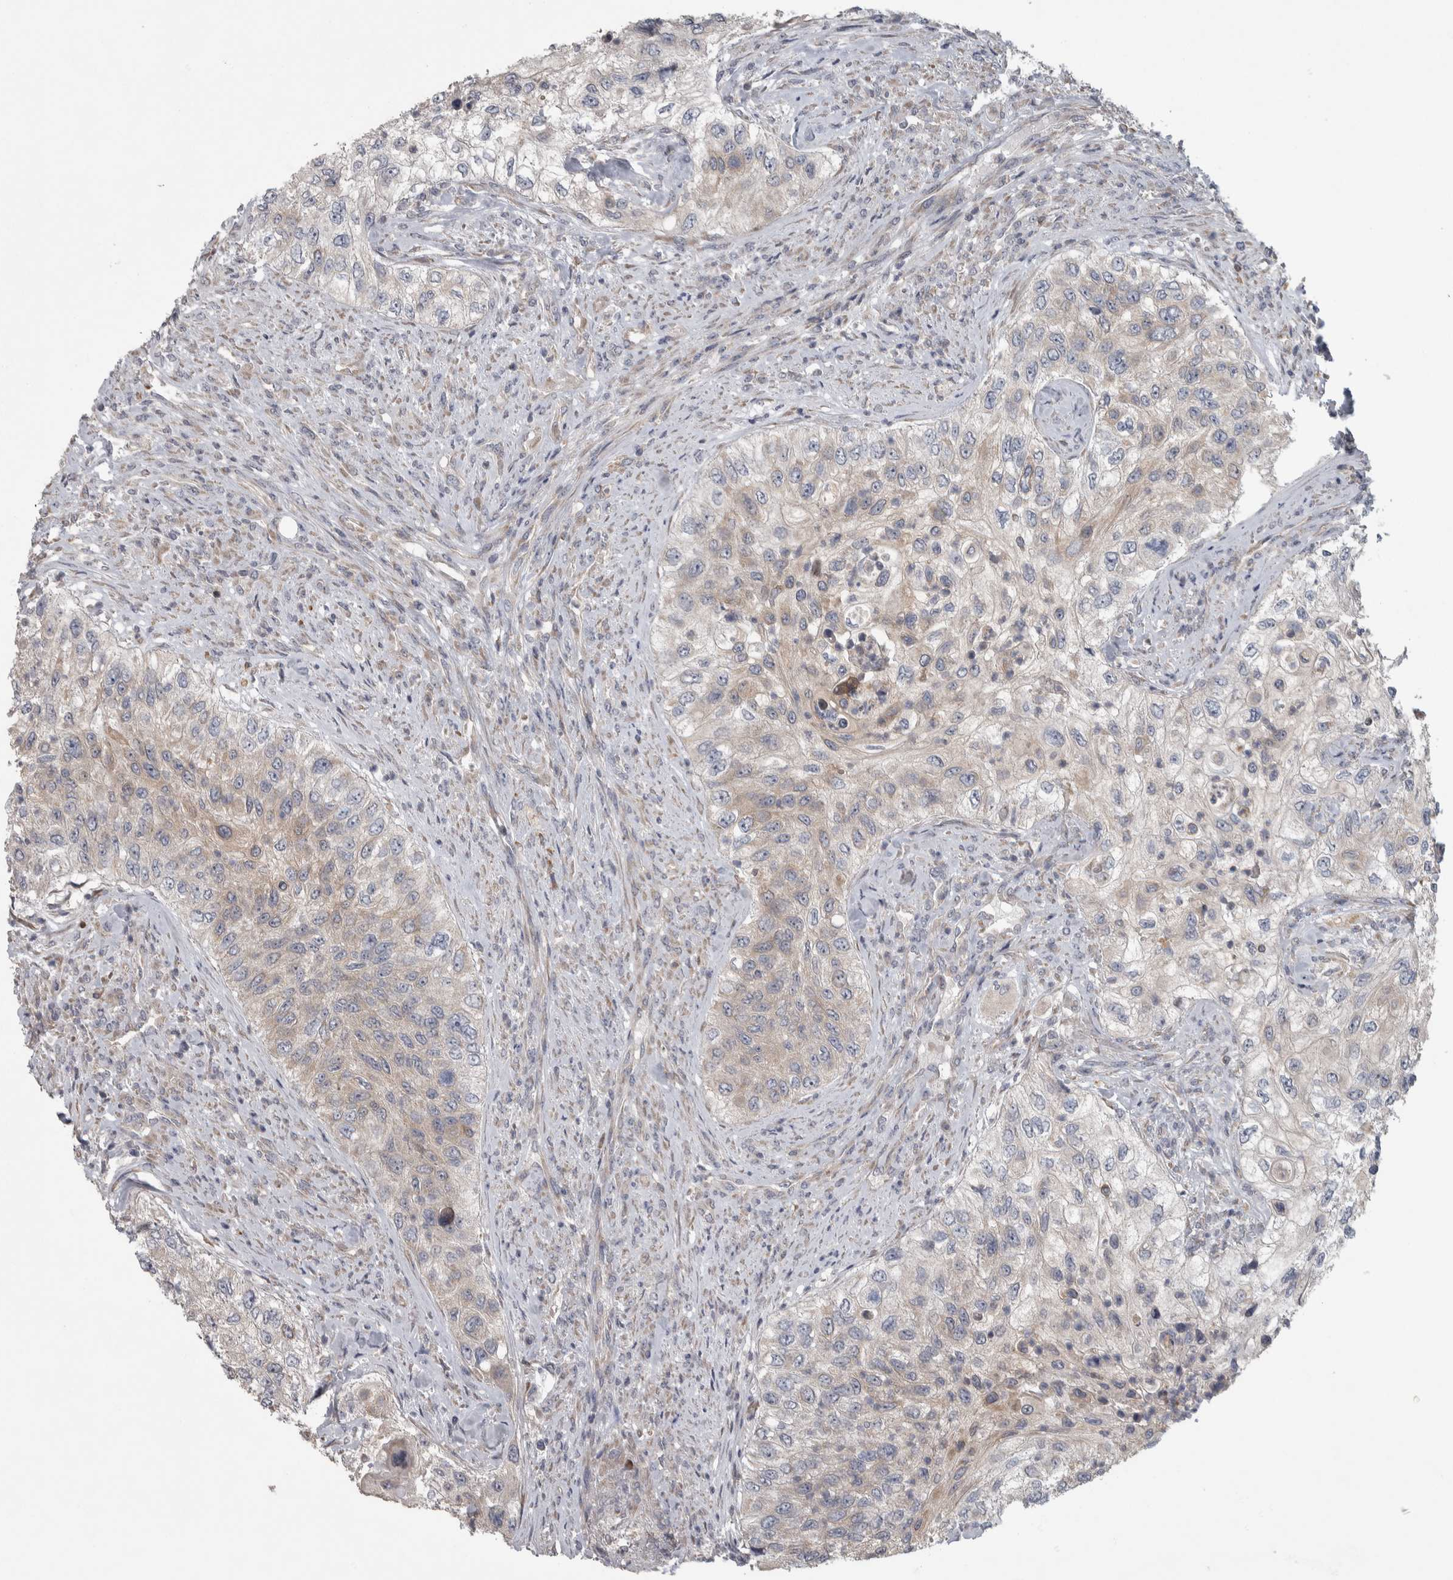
{"staining": {"intensity": "weak", "quantity": "<25%", "location": "cytoplasmic/membranous"}, "tissue": "urothelial cancer", "cell_type": "Tumor cells", "image_type": "cancer", "snomed": [{"axis": "morphology", "description": "Urothelial carcinoma, High grade"}, {"axis": "topography", "description": "Urinary bladder"}], "caption": "A micrograph of human urothelial cancer is negative for staining in tumor cells.", "gene": "SRP68", "patient": {"sex": "female", "age": 60}}